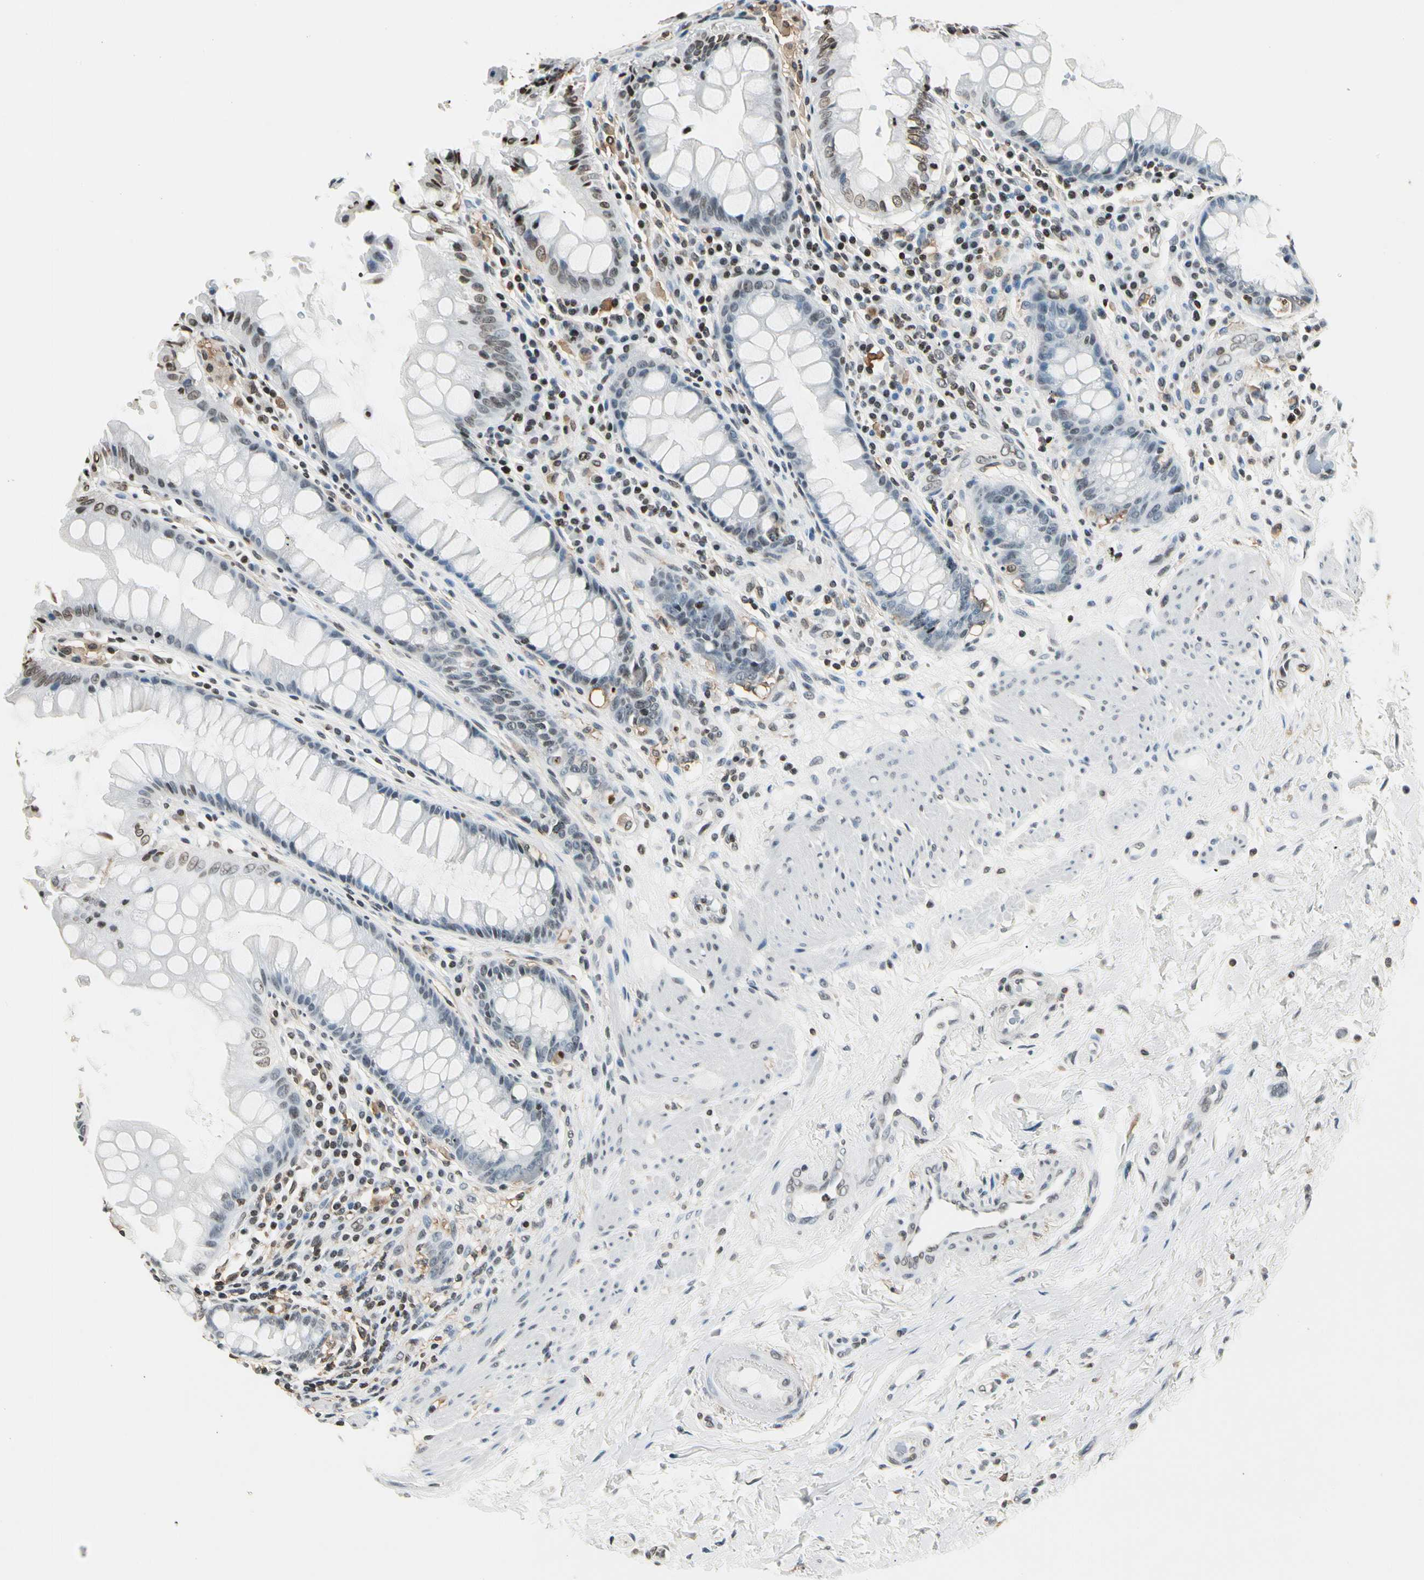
{"staining": {"intensity": "moderate", "quantity": "<25%", "location": "nuclear"}, "tissue": "rectum", "cell_type": "Glandular cells", "image_type": "normal", "snomed": [{"axis": "morphology", "description": "Normal tissue, NOS"}, {"axis": "topography", "description": "Rectum"}], "caption": "DAB (3,3'-diaminobenzidine) immunohistochemical staining of unremarkable human rectum shows moderate nuclear protein positivity in about <25% of glandular cells.", "gene": "FER", "patient": {"sex": "female", "age": 75}}